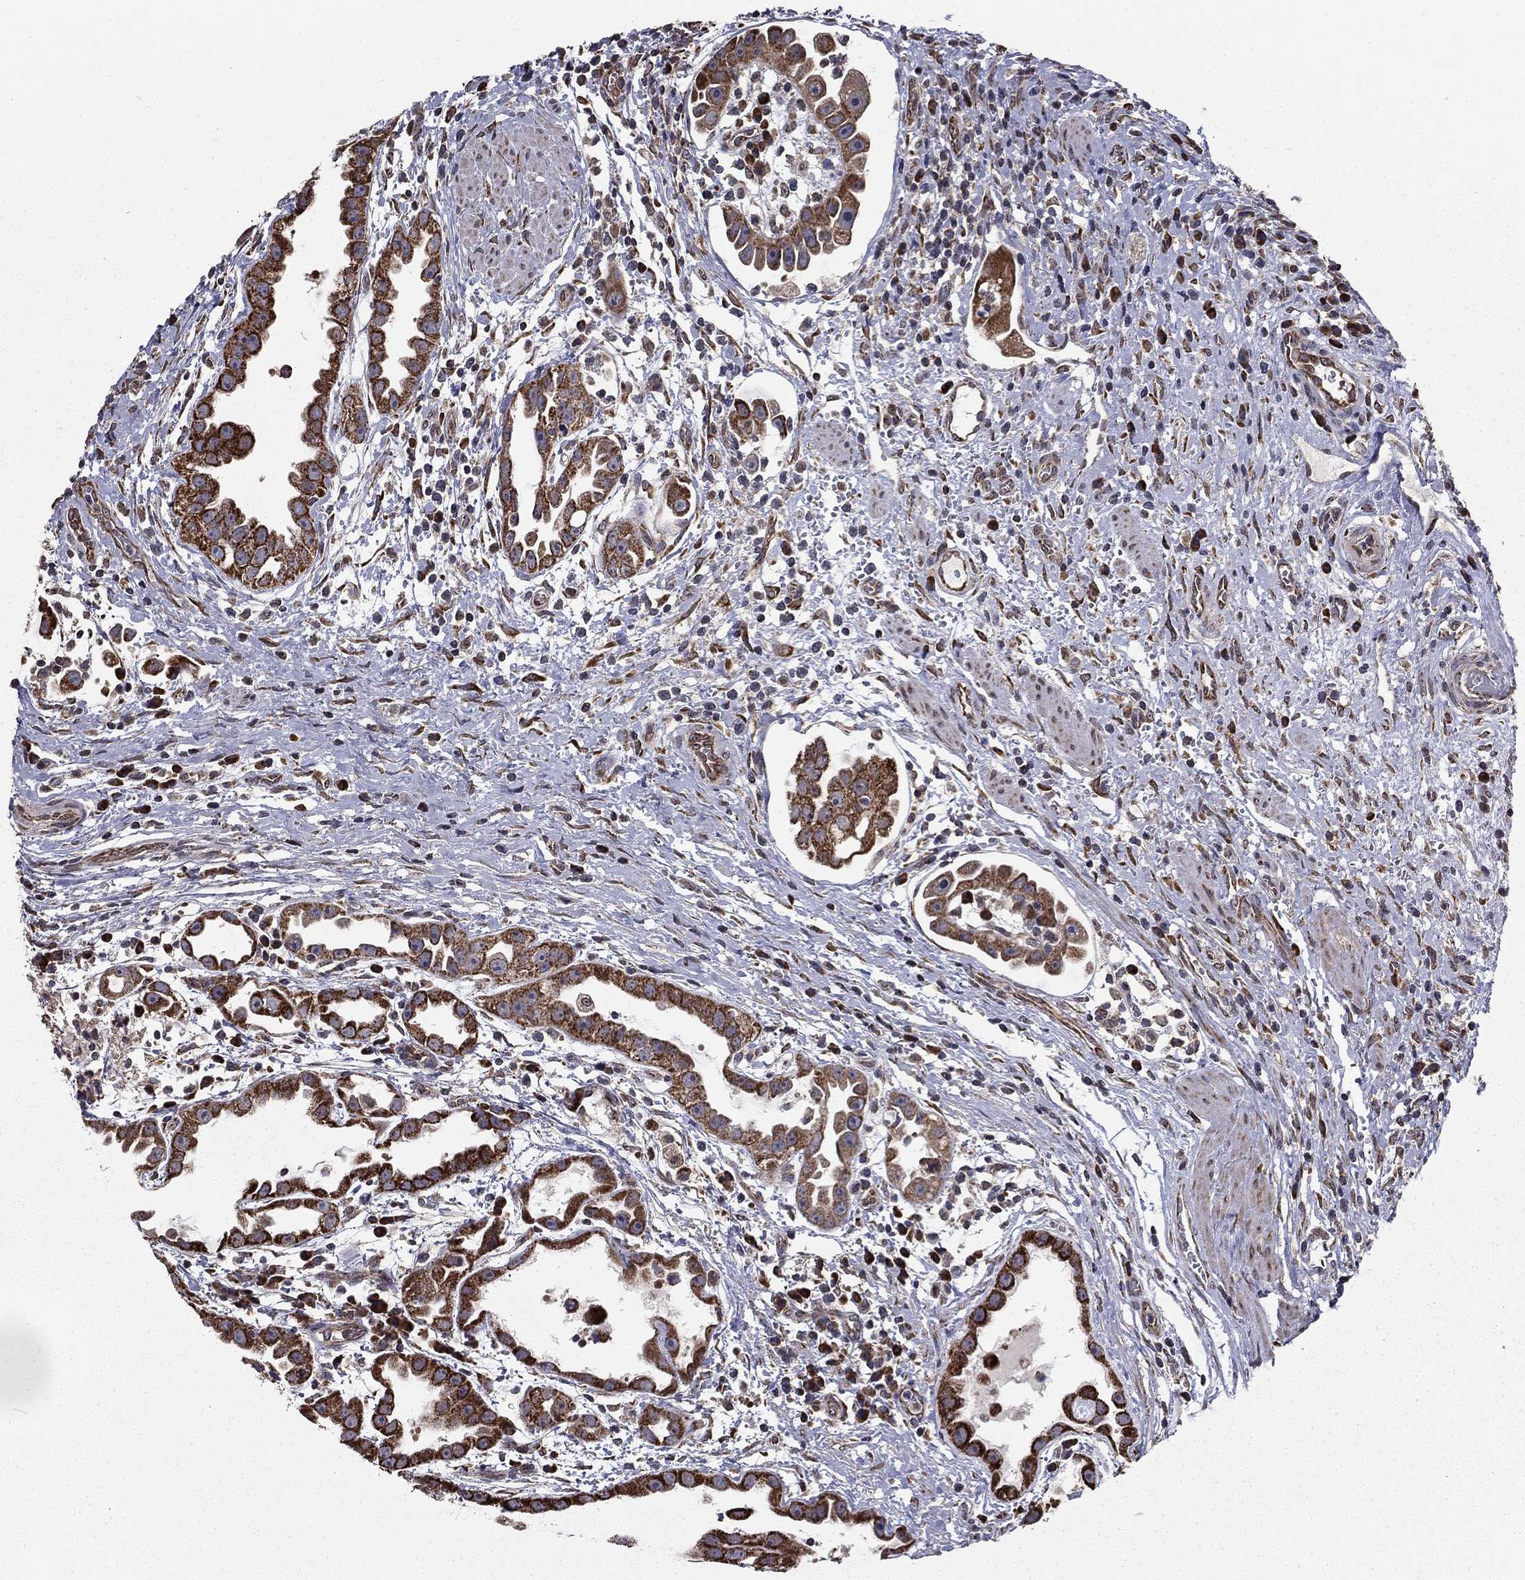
{"staining": {"intensity": "moderate", "quantity": "25%-75%", "location": "cytoplasmic/membranous"}, "tissue": "urothelial cancer", "cell_type": "Tumor cells", "image_type": "cancer", "snomed": [{"axis": "morphology", "description": "Urothelial carcinoma, High grade"}, {"axis": "topography", "description": "Urinary bladder"}], "caption": "Protein staining of urothelial carcinoma (high-grade) tissue demonstrates moderate cytoplasmic/membranous staining in approximately 25%-75% of tumor cells. (Brightfield microscopy of DAB IHC at high magnification).", "gene": "NKIRAS1", "patient": {"sex": "female", "age": 41}}